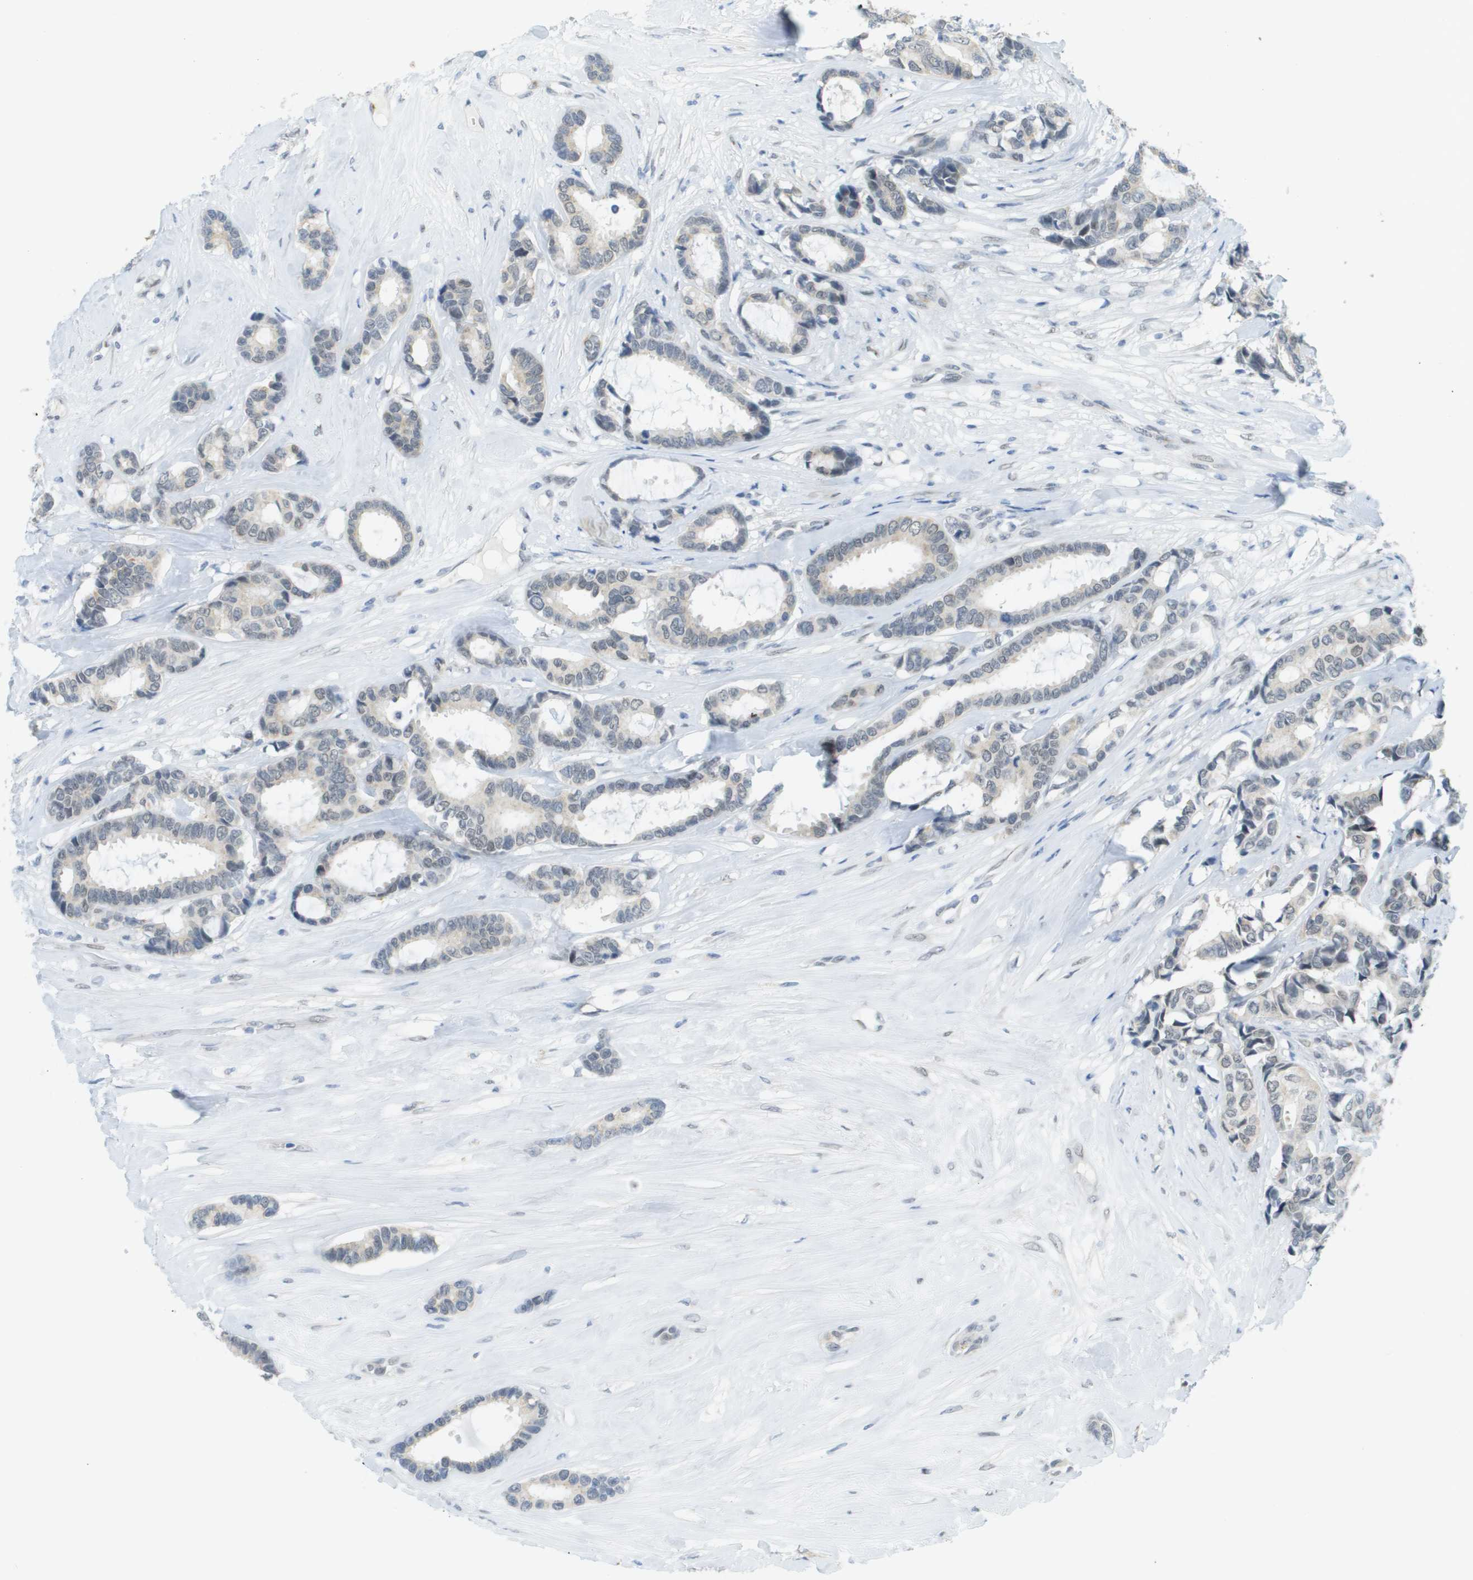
{"staining": {"intensity": "negative", "quantity": "none", "location": "none"}, "tissue": "breast cancer", "cell_type": "Tumor cells", "image_type": "cancer", "snomed": [{"axis": "morphology", "description": "Duct carcinoma"}, {"axis": "topography", "description": "Breast"}], "caption": "A high-resolution micrograph shows immunohistochemistry (IHC) staining of infiltrating ductal carcinoma (breast), which shows no significant positivity in tumor cells.", "gene": "ARID1B", "patient": {"sex": "female", "age": 87}}